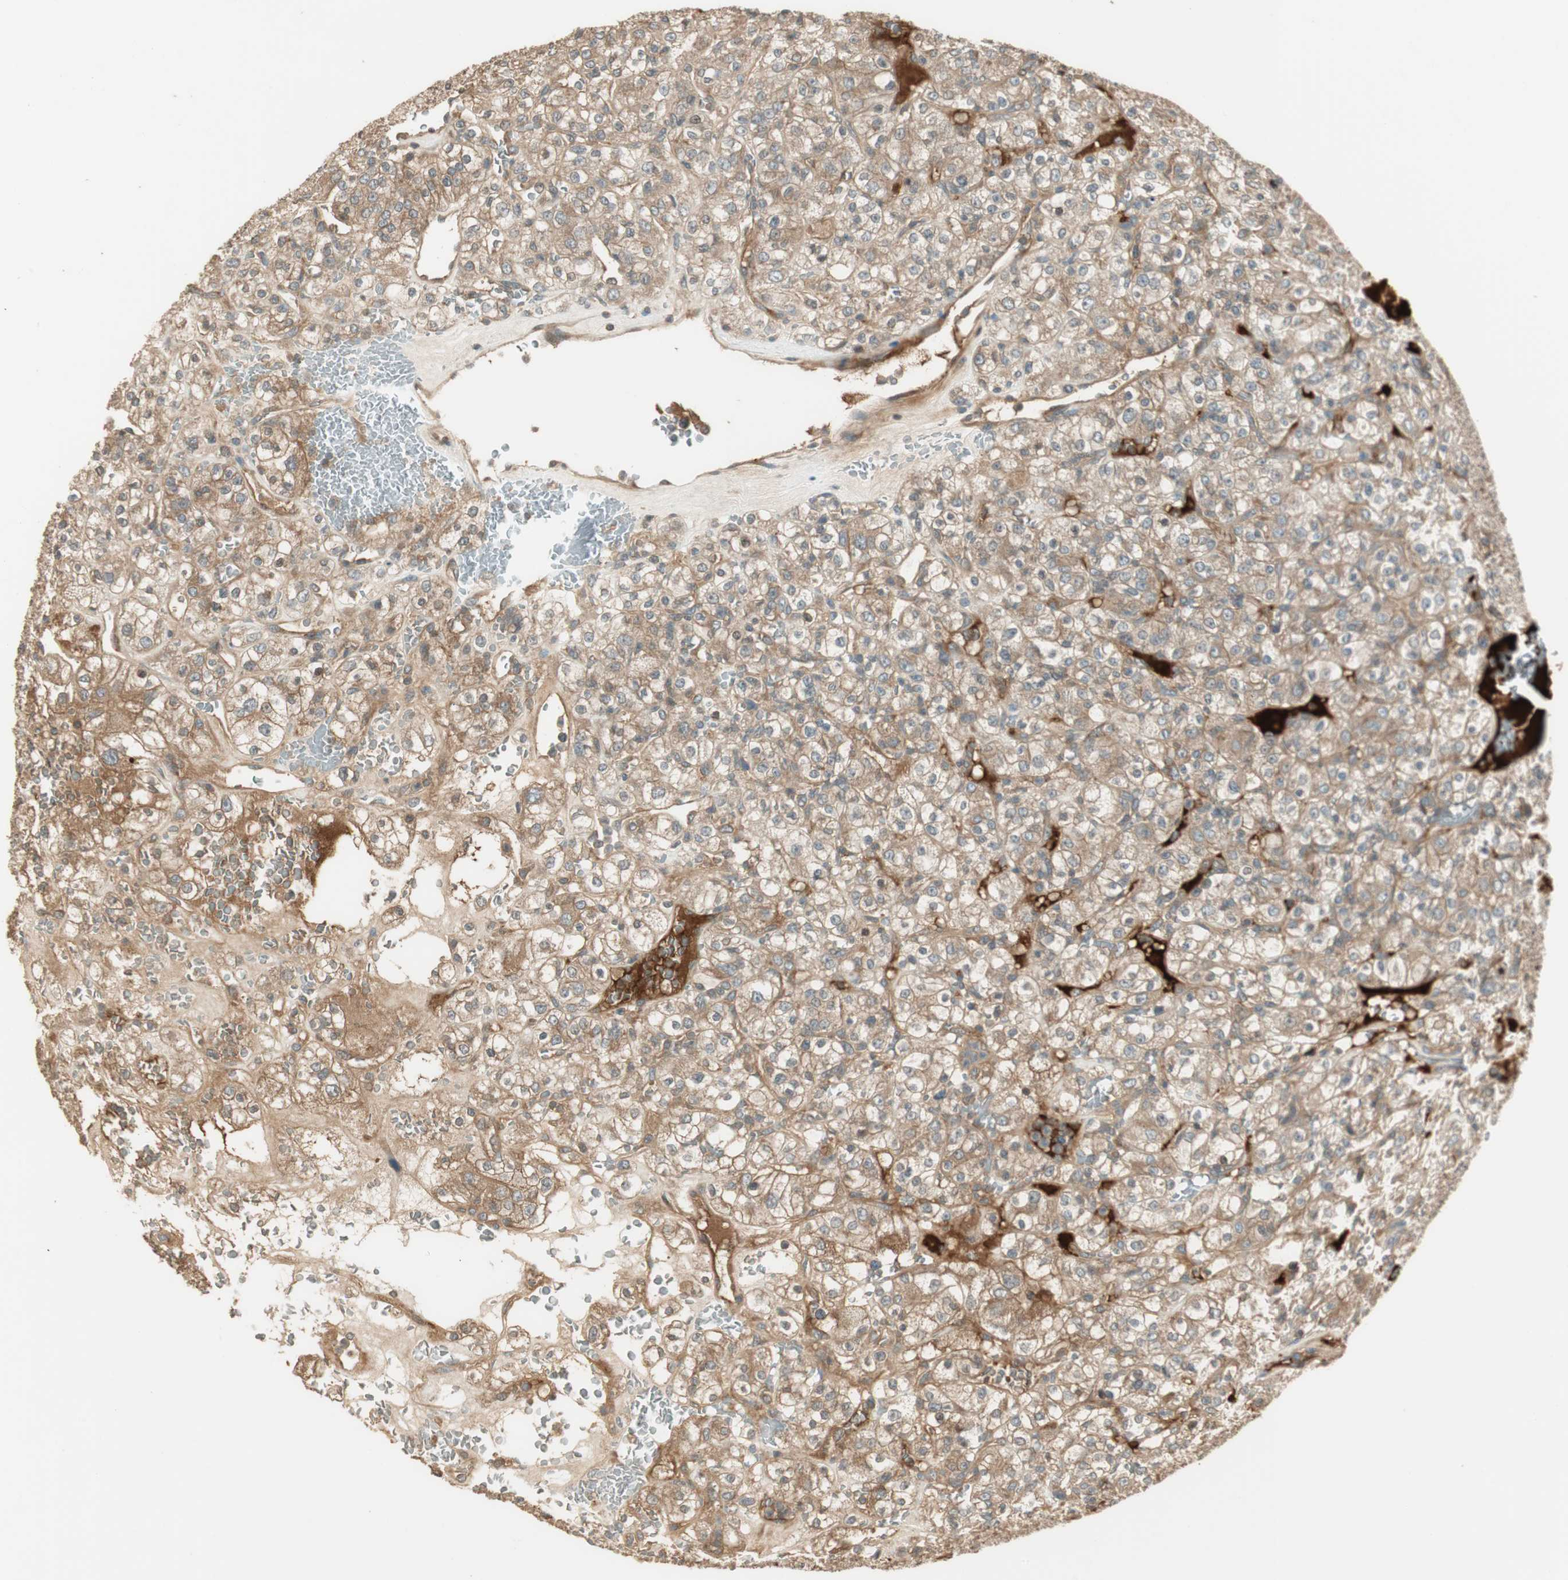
{"staining": {"intensity": "moderate", "quantity": ">75%", "location": "cytoplasmic/membranous"}, "tissue": "renal cancer", "cell_type": "Tumor cells", "image_type": "cancer", "snomed": [{"axis": "morphology", "description": "Normal tissue, NOS"}, {"axis": "morphology", "description": "Adenocarcinoma, NOS"}, {"axis": "topography", "description": "Kidney"}], "caption": "A brown stain shows moderate cytoplasmic/membranous expression of a protein in human renal cancer tumor cells.", "gene": "PFDN5", "patient": {"sex": "female", "age": 72}}